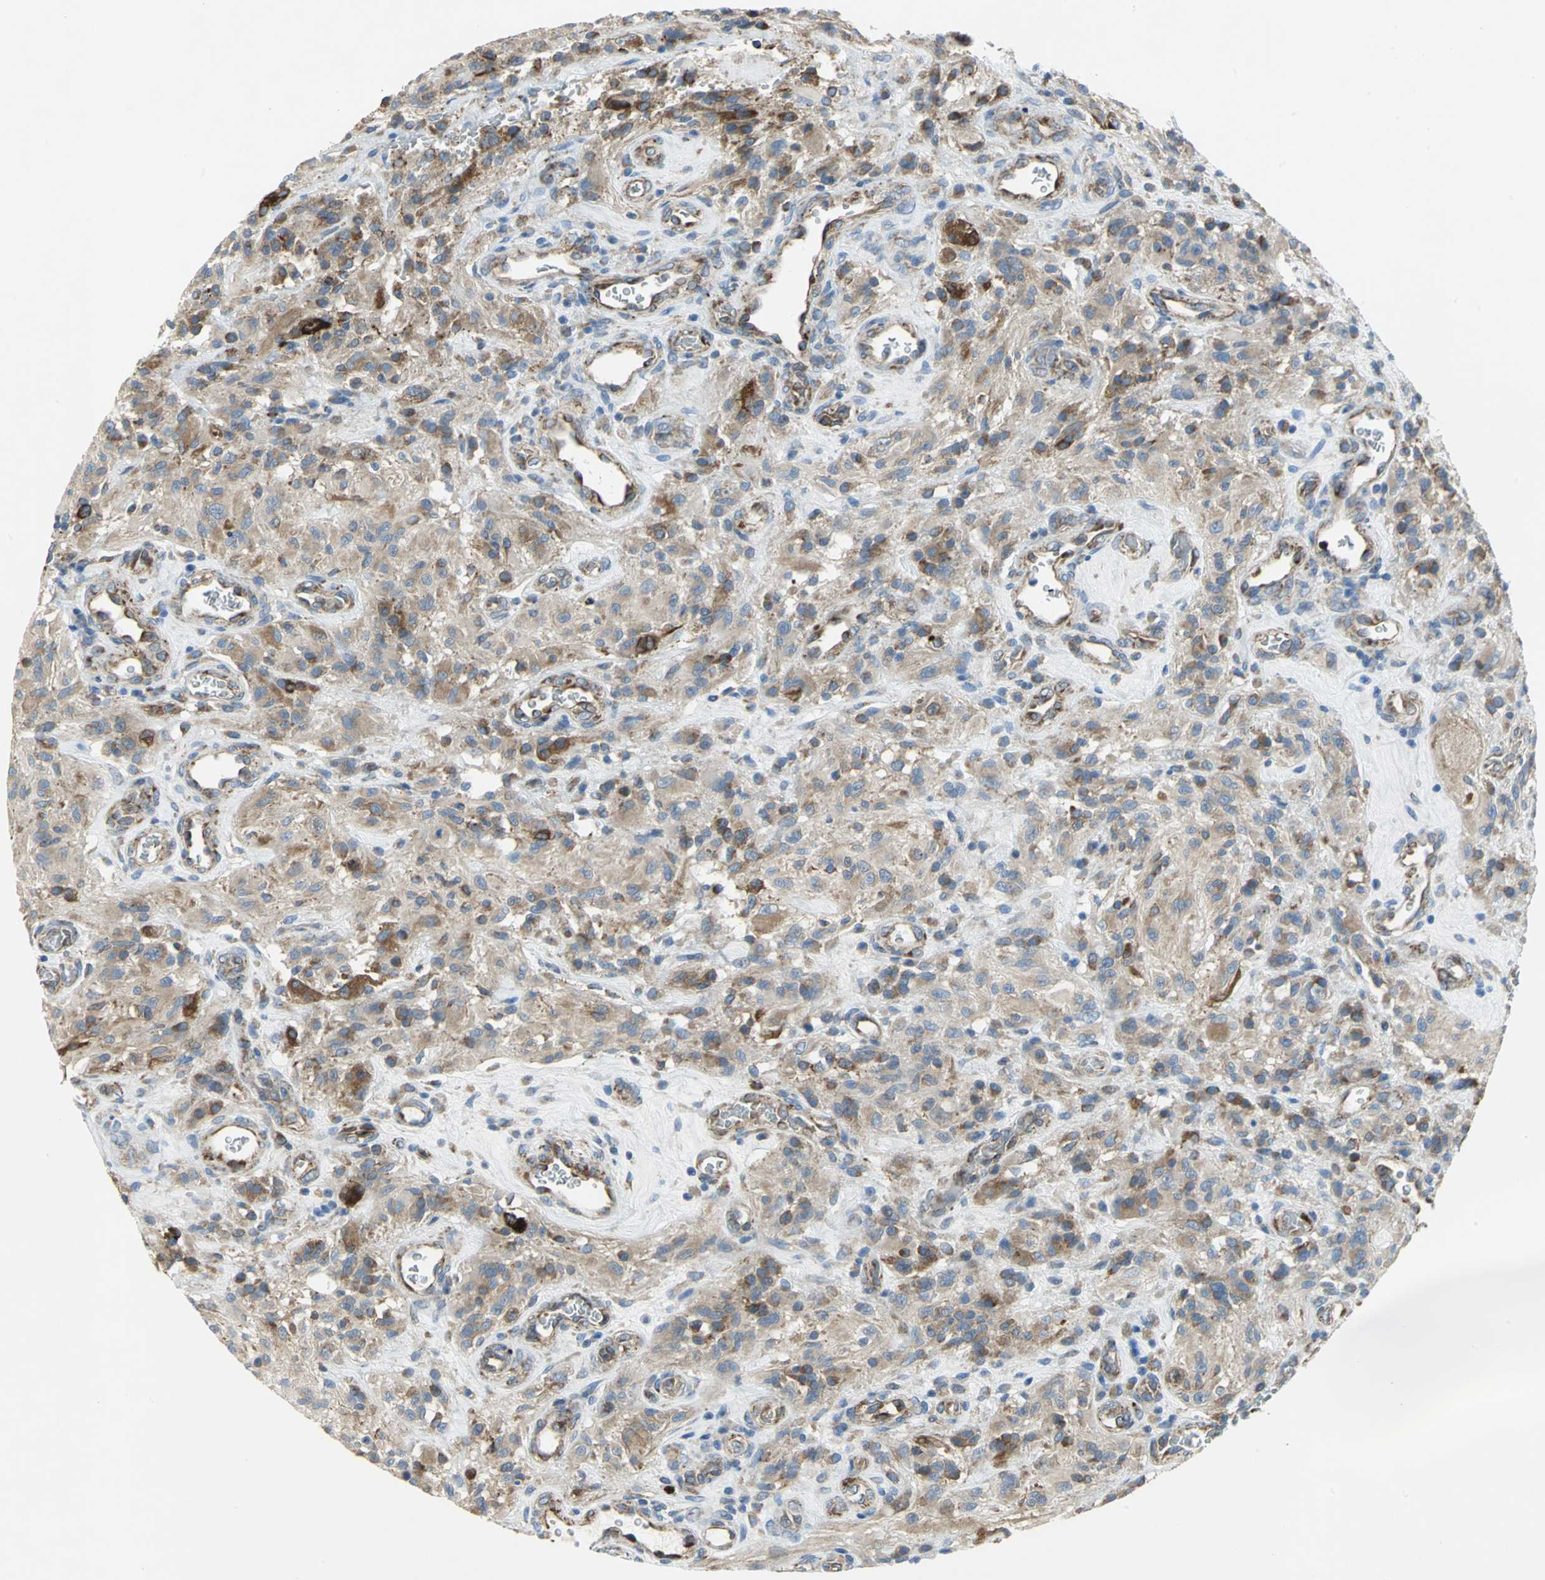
{"staining": {"intensity": "moderate", "quantity": ">75%", "location": "cytoplasmic/membranous"}, "tissue": "glioma", "cell_type": "Tumor cells", "image_type": "cancer", "snomed": [{"axis": "morphology", "description": "Normal tissue, NOS"}, {"axis": "morphology", "description": "Glioma, malignant, High grade"}, {"axis": "topography", "description": "Cerebral cortex"}], "caption": "This image reveals malignant glioma (high-grade) stained with immunohistochemistry to label a protein in brown. The cytoplasmic/membranous of tumor cells show moderate positivity for the protein. Nuclei are counter-stained blue.", "gene": "TULP4", "patient": {"sex": "male", "age": 56}}